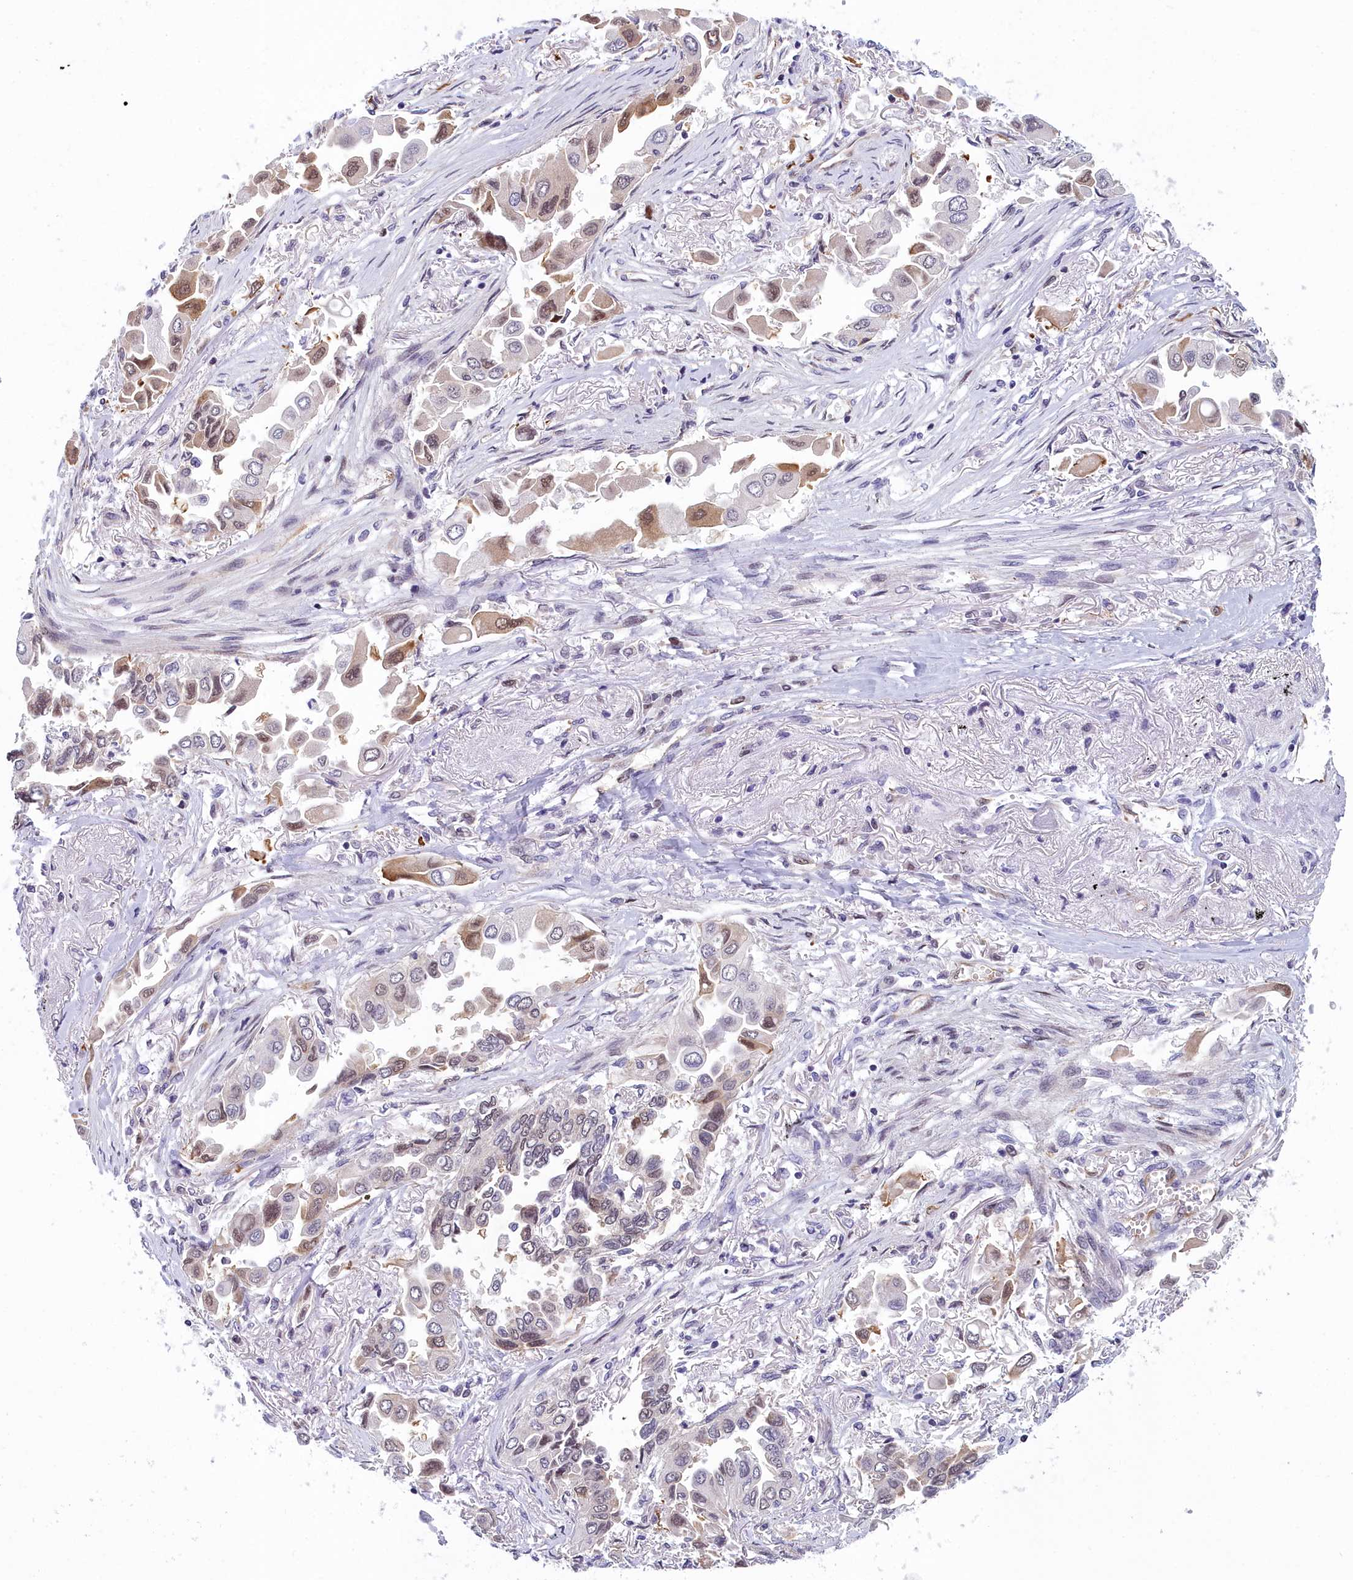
{"staining": {"intensity": "moderate", "quantity": "25%-75%", "location": "cytoplasmic/membranous,nuclear"}, "tissue": "lung cancer", "cell_type": "Tumor cells", "image_type": "cancer", "snomed": [{"axis": "morphology", "description": "Adenocarcinoma, NOS"}, {"axis": "topography", "description": "Lung"}], "caption": "Moderate cytoplasmic/membranous and nuclear positivity for a protein is seen in approximately 25%-75% of tumor cells of lung cancer (adenocarcinoma) using immunohistochemistry (IHC).", "gene": "CCDC97", "patient": {"sex": "female", "age": 76}}